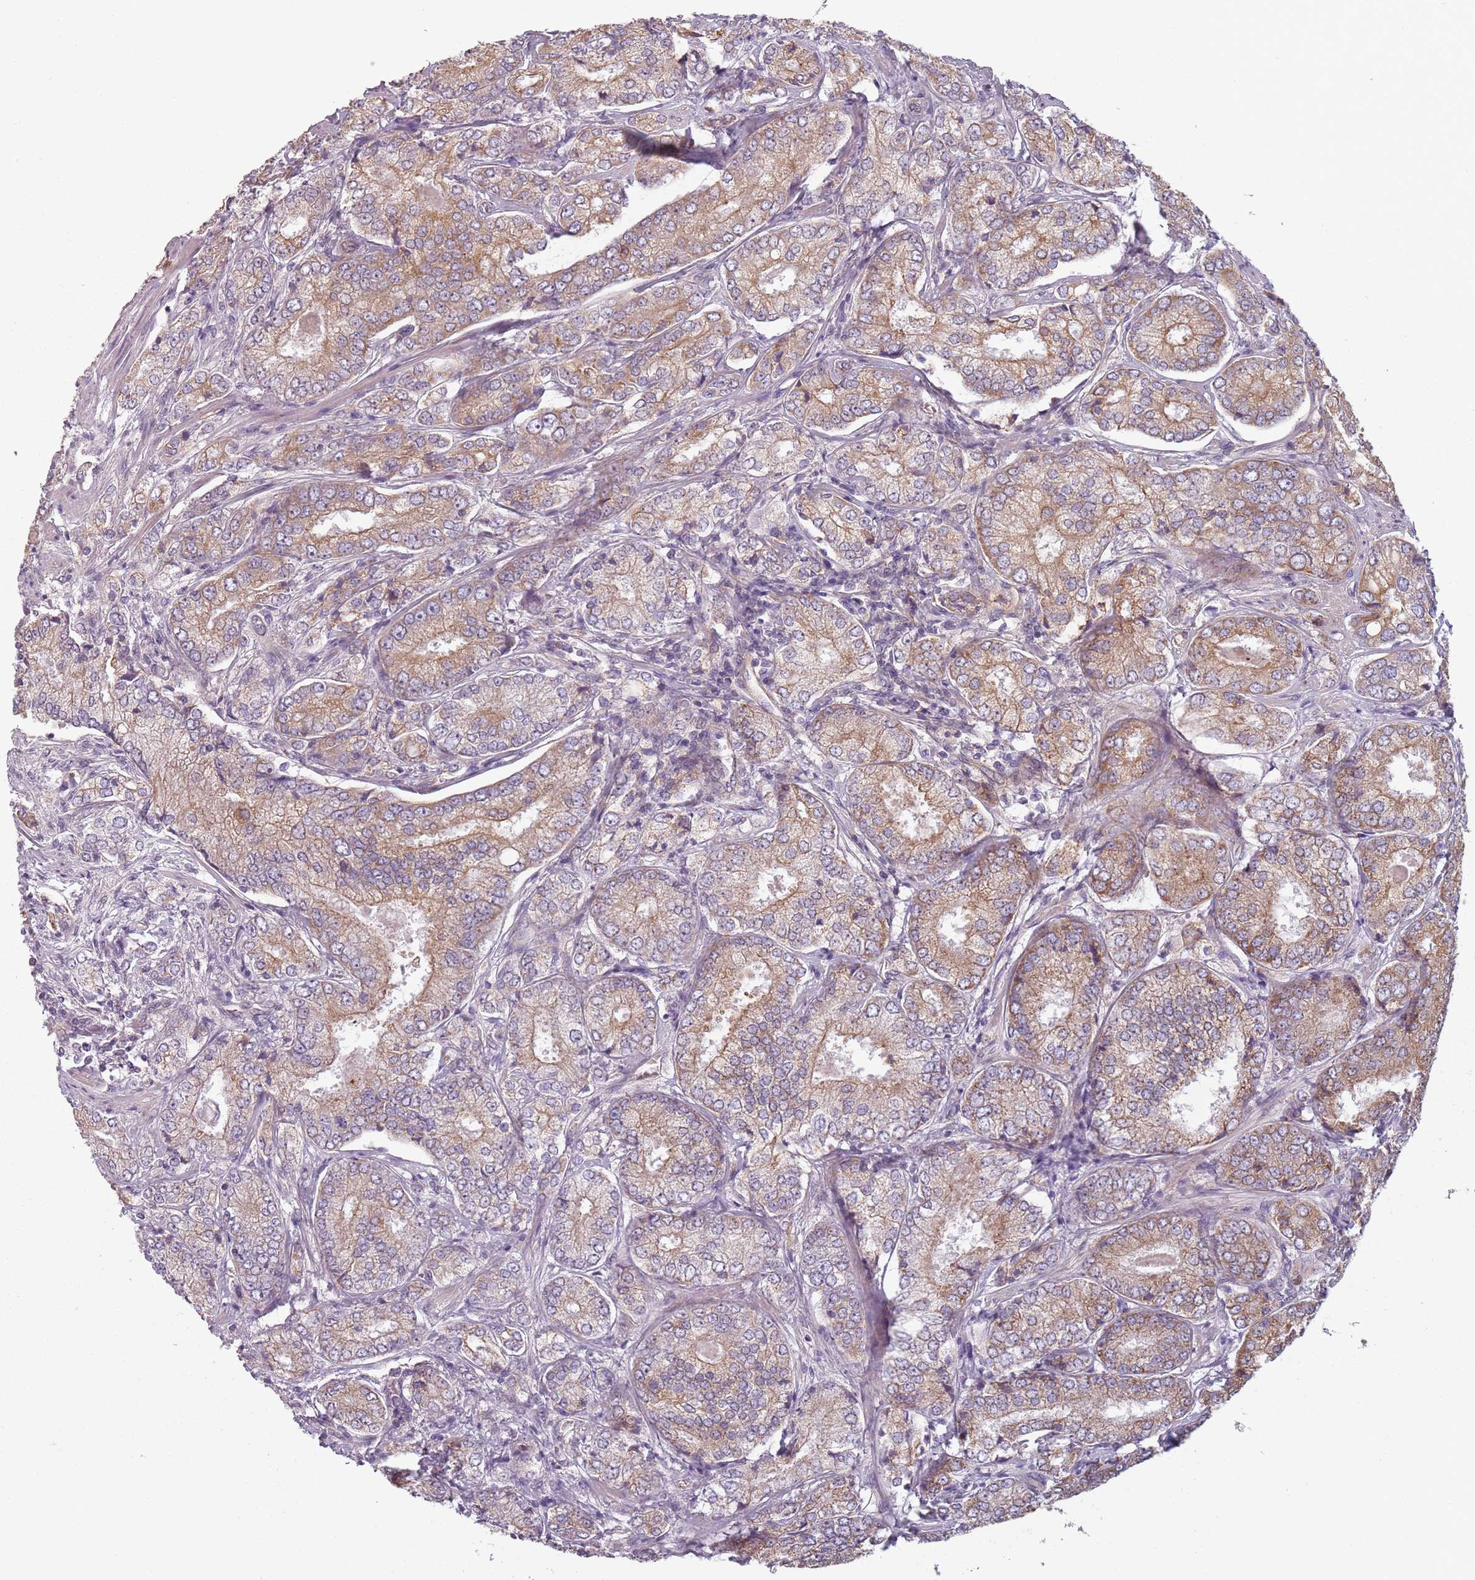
{"staining": {"intensity": "moderate", "quantity": ">75%", "location": "cytoplasmic/membranous"}, "tissue": "prostate cancer", "cell_type": "Tumor cells", "image_type": "cancer", "snomed": [{"axis": "morphology", "description": "Adenocarcinoma, High grade"}, {"axis": "topography", "description": "Prostate"}], "caption": "Prostate cancer (high-grade adenocarcinoma) stained for a protein exhibits moderate cytoplasmic/membranous positivity in tumor cells. (Brightfield microscopy of DAB IHC at high magnification).", "gene": "TLCD2", "patient": {"sex": "male", "age": 63}}